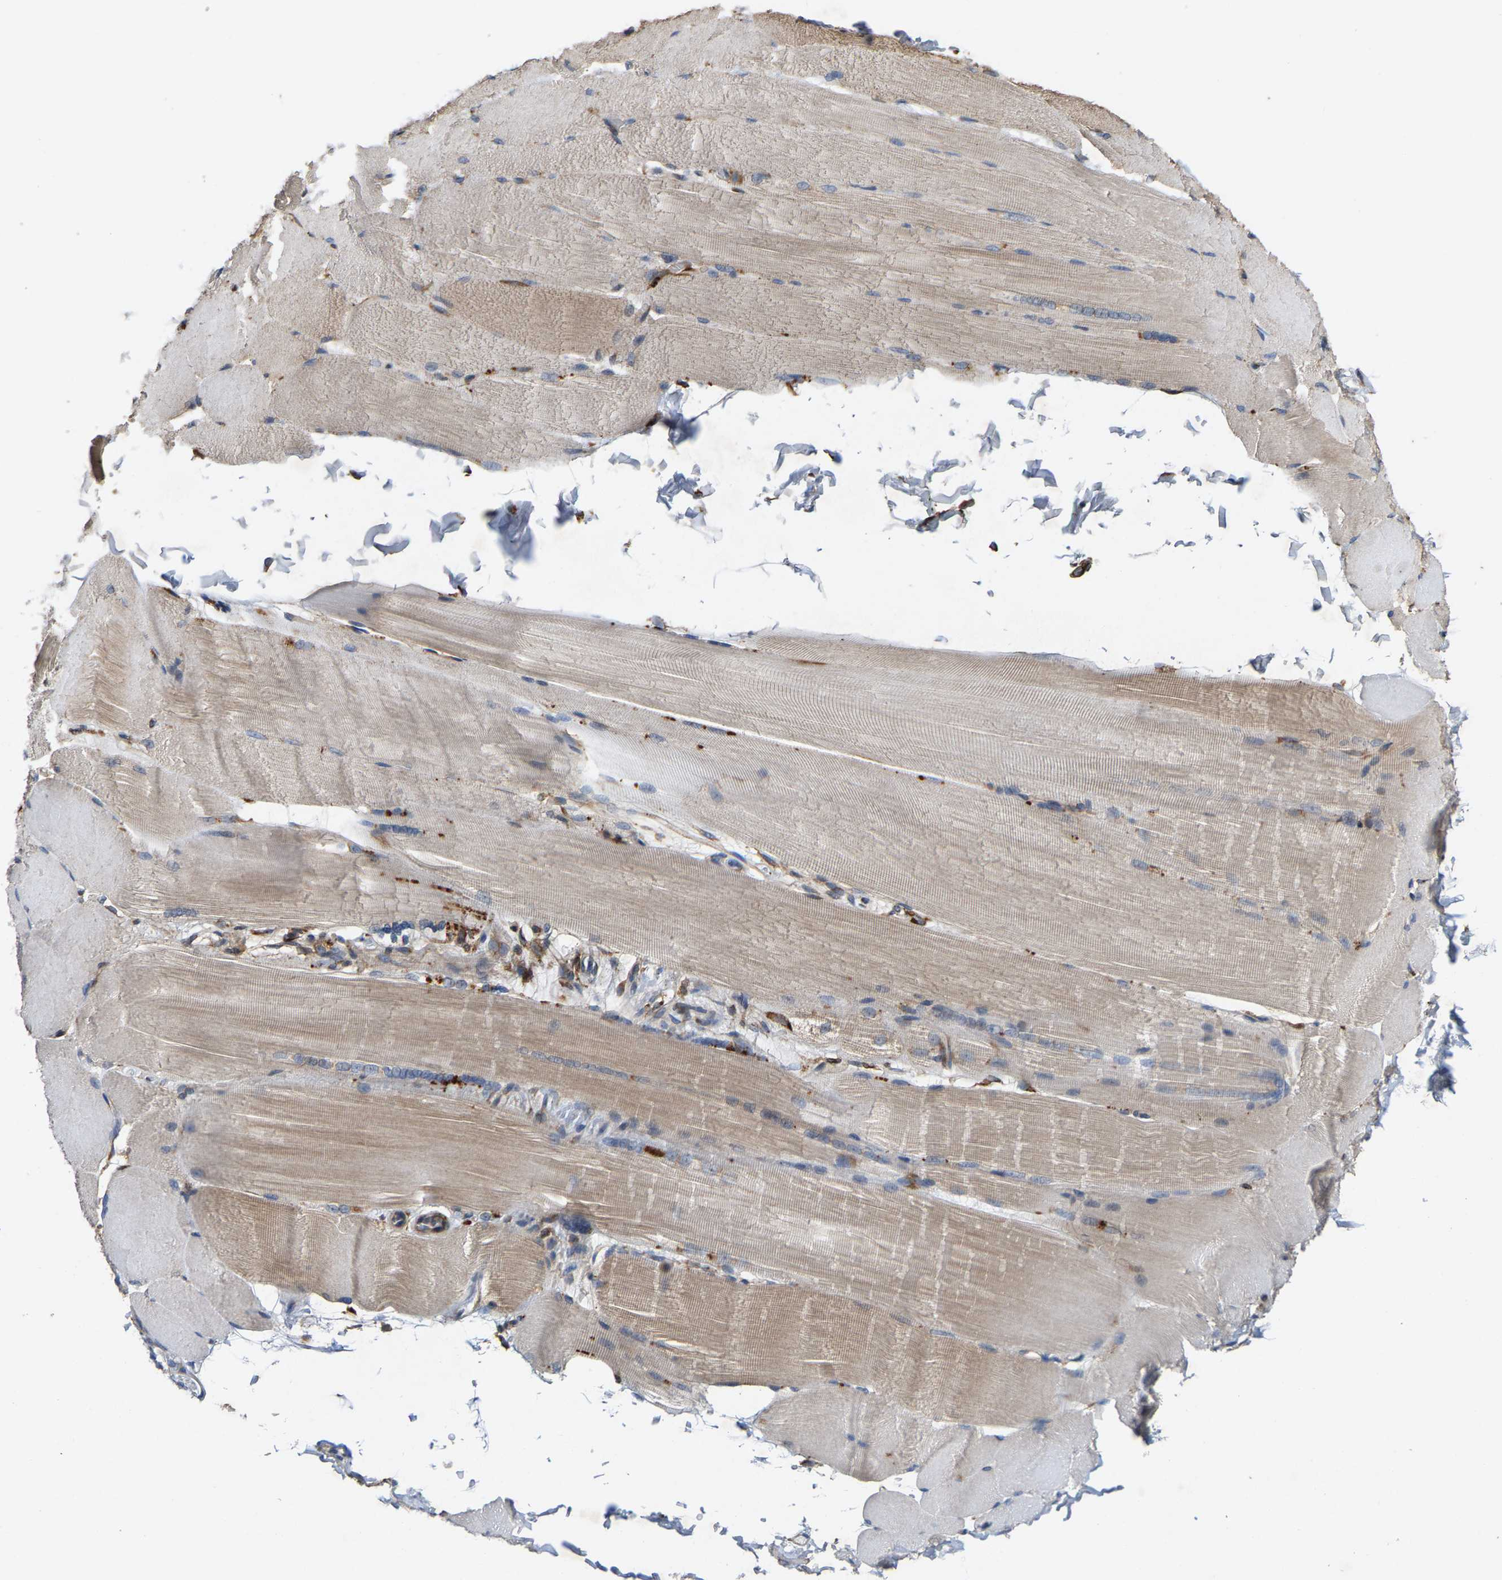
{"staining": {"intensity": "weak", "quantity": "25%-75%", "location": "cytoplasmic/membranous"}, "tissue": "skeletal muscle", "cell_type": "Myocytes", "image_type": "normal", "snomed": [{"axis": "morphology", "description": "Normal tissue, NOS"}, {"axis": "topography", "description": "Skin"}, {"axis": "topography", "description": "Skeletal muscle"}], "caption": "Protein analysis of benign skeletal muscle reveals weak cytoplasmic/membranous expression in approximately 25%-75% of myocytes. The staining is performed using DAB brown chromogen to label protein expression. The nuclei are counter-stained blue using hematoxylin.", "gene": "FGD3", "patient": {"sex": "male", "age": 83}}